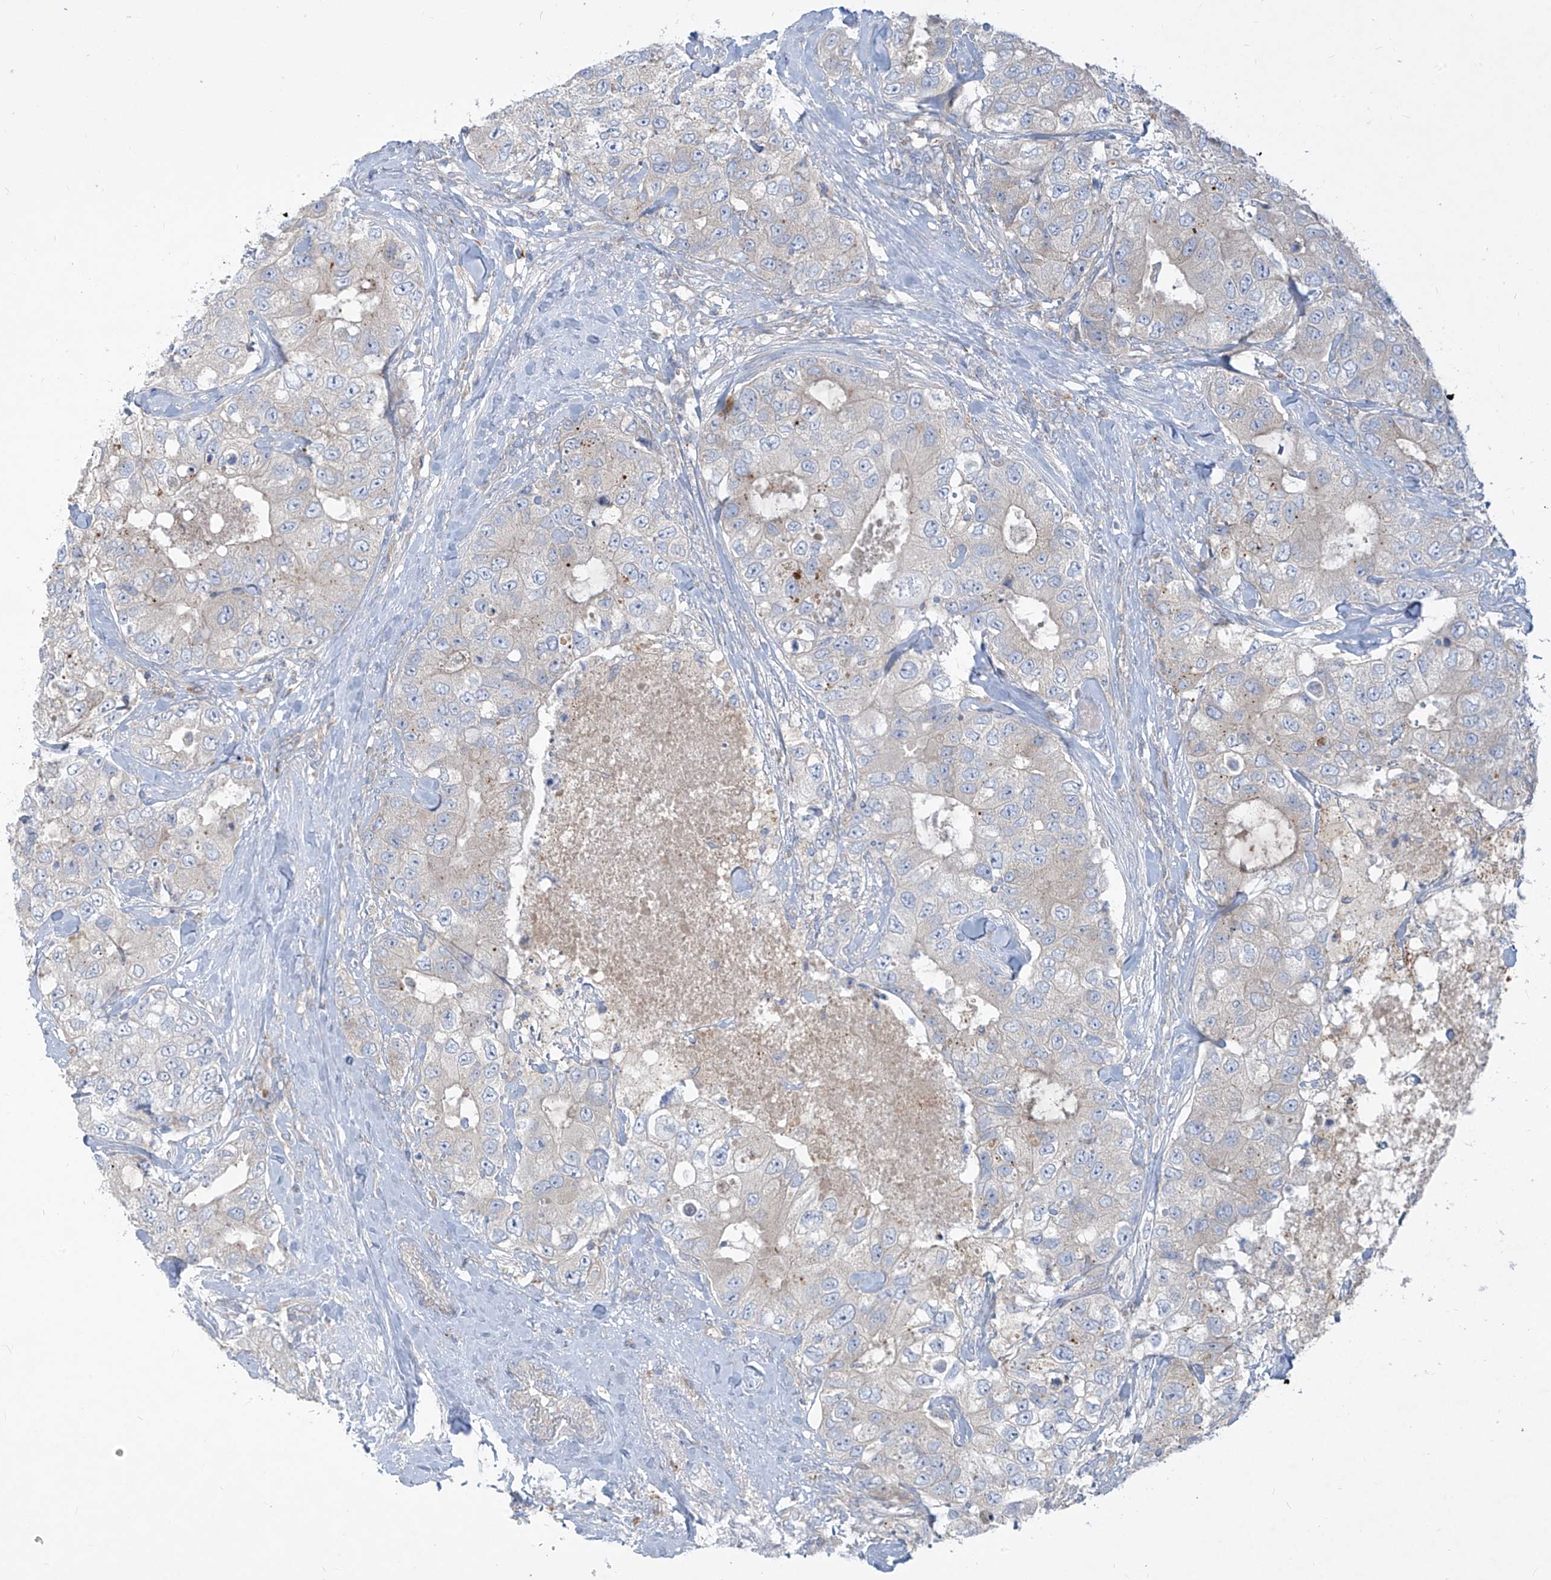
{"staining": {"intensity": "negative", "quantity": "none", "location": "none"}, "tissue": "breast cancer", "cell_type": "Tumor cells", "image_type": "cancer", "snomed": [{"axis": "morphology", "description": "Duct carcinoma"}, {"axis": "topography", "description": "Breast"}], "caption": "This is a image of IHC staining of breast cancer (infiltrating ductal carcinoma), which shows no positivity in tumor cells.", "gene": "DGKQ", "patient": {"sex": "female", "age": 62}}